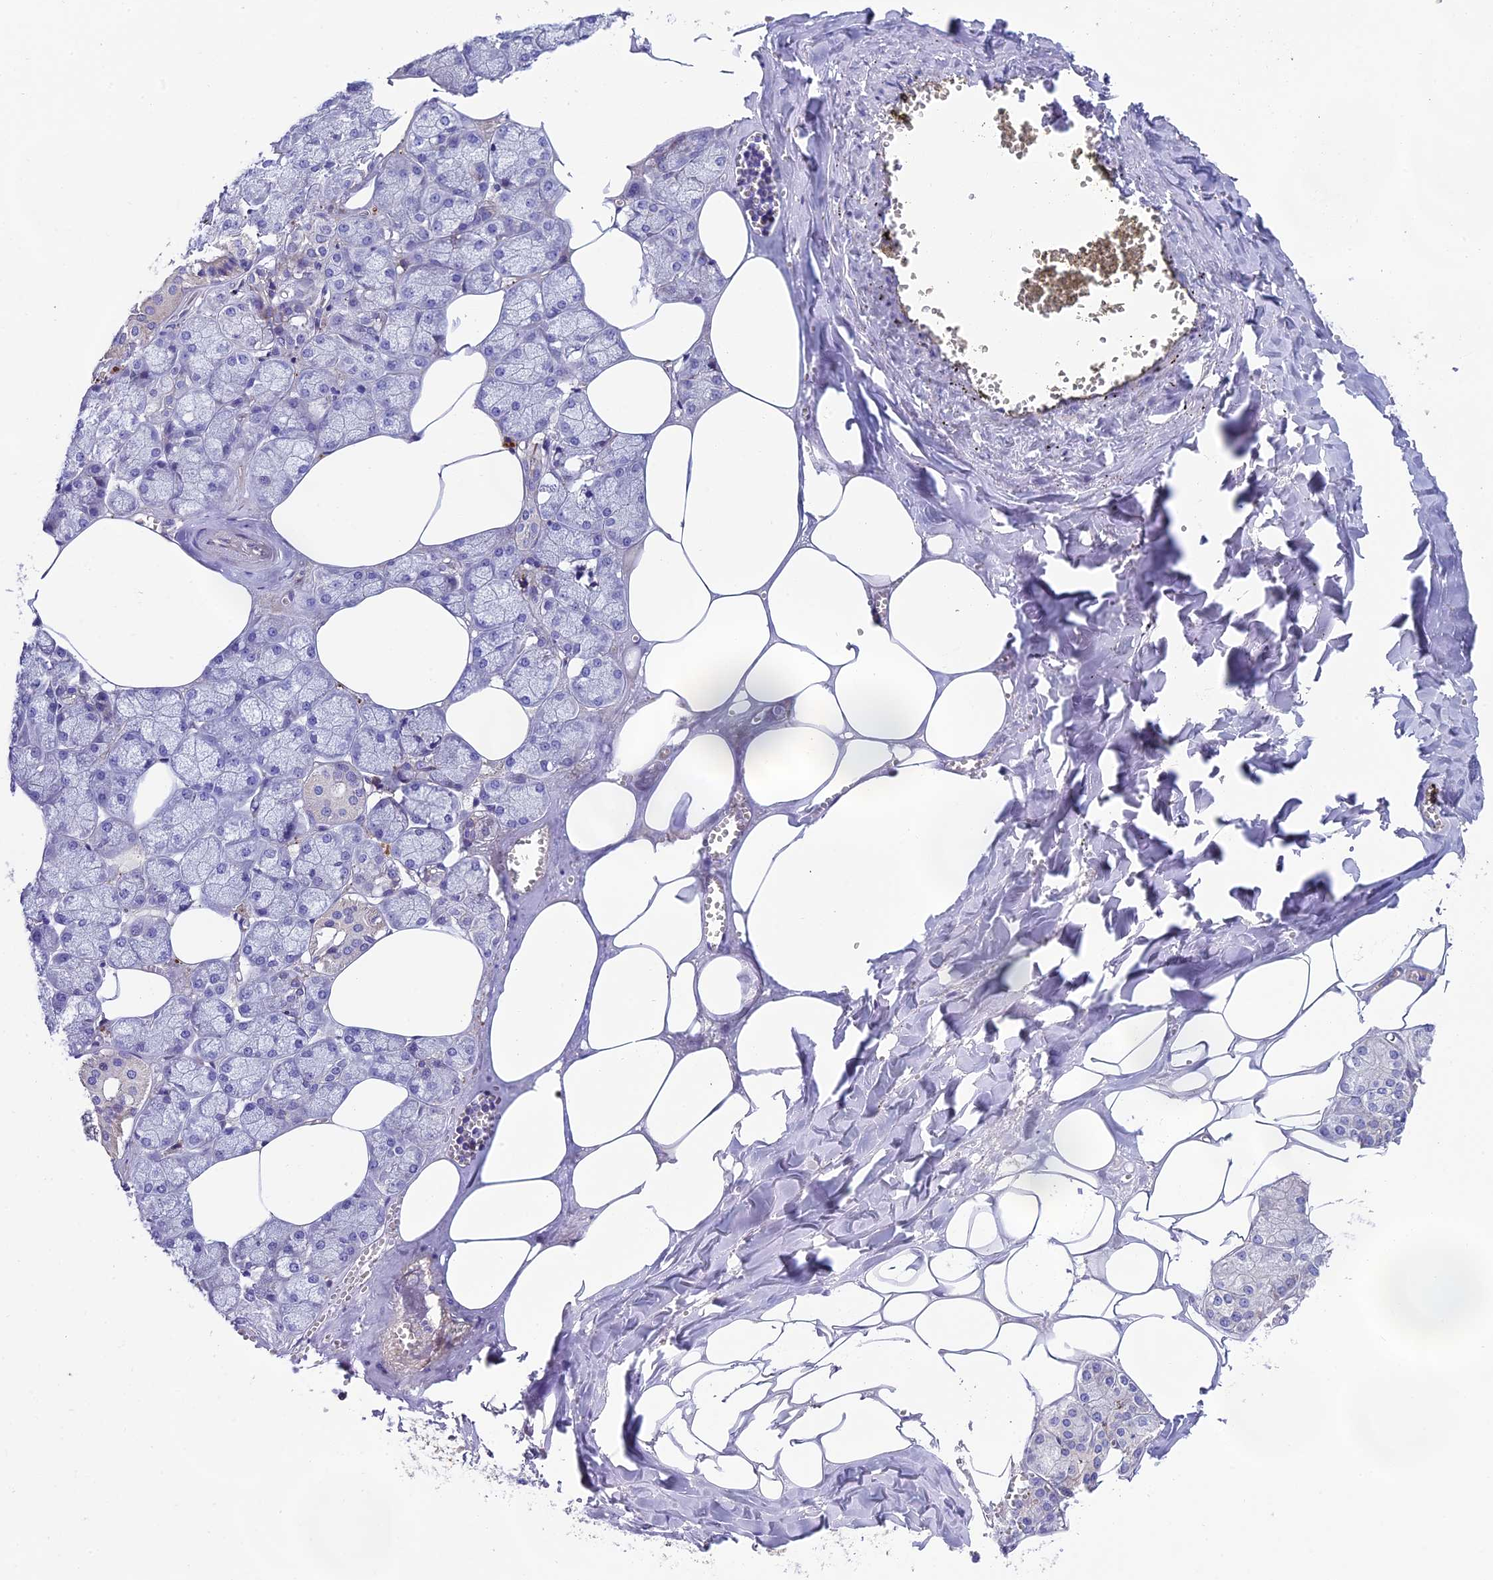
{"staining": {"intensity": "negative", "quantity": "none", "location": "none"}, "tissue": "salivary gland", "cell_type": "Glandular cells", "image_type": "normal", "snomed": [{"axis": "morphology", "description": "Normal tissue, NOS"}, {"axis": "topography", "description": "Salivary gland"}], "caption": "Salivary gland stained for a protein using immunohistochemistry (IHC) reveals no positivity glandular cells.", "gene": "MACIR", "patient": {"sex": "male", "age": 62}}